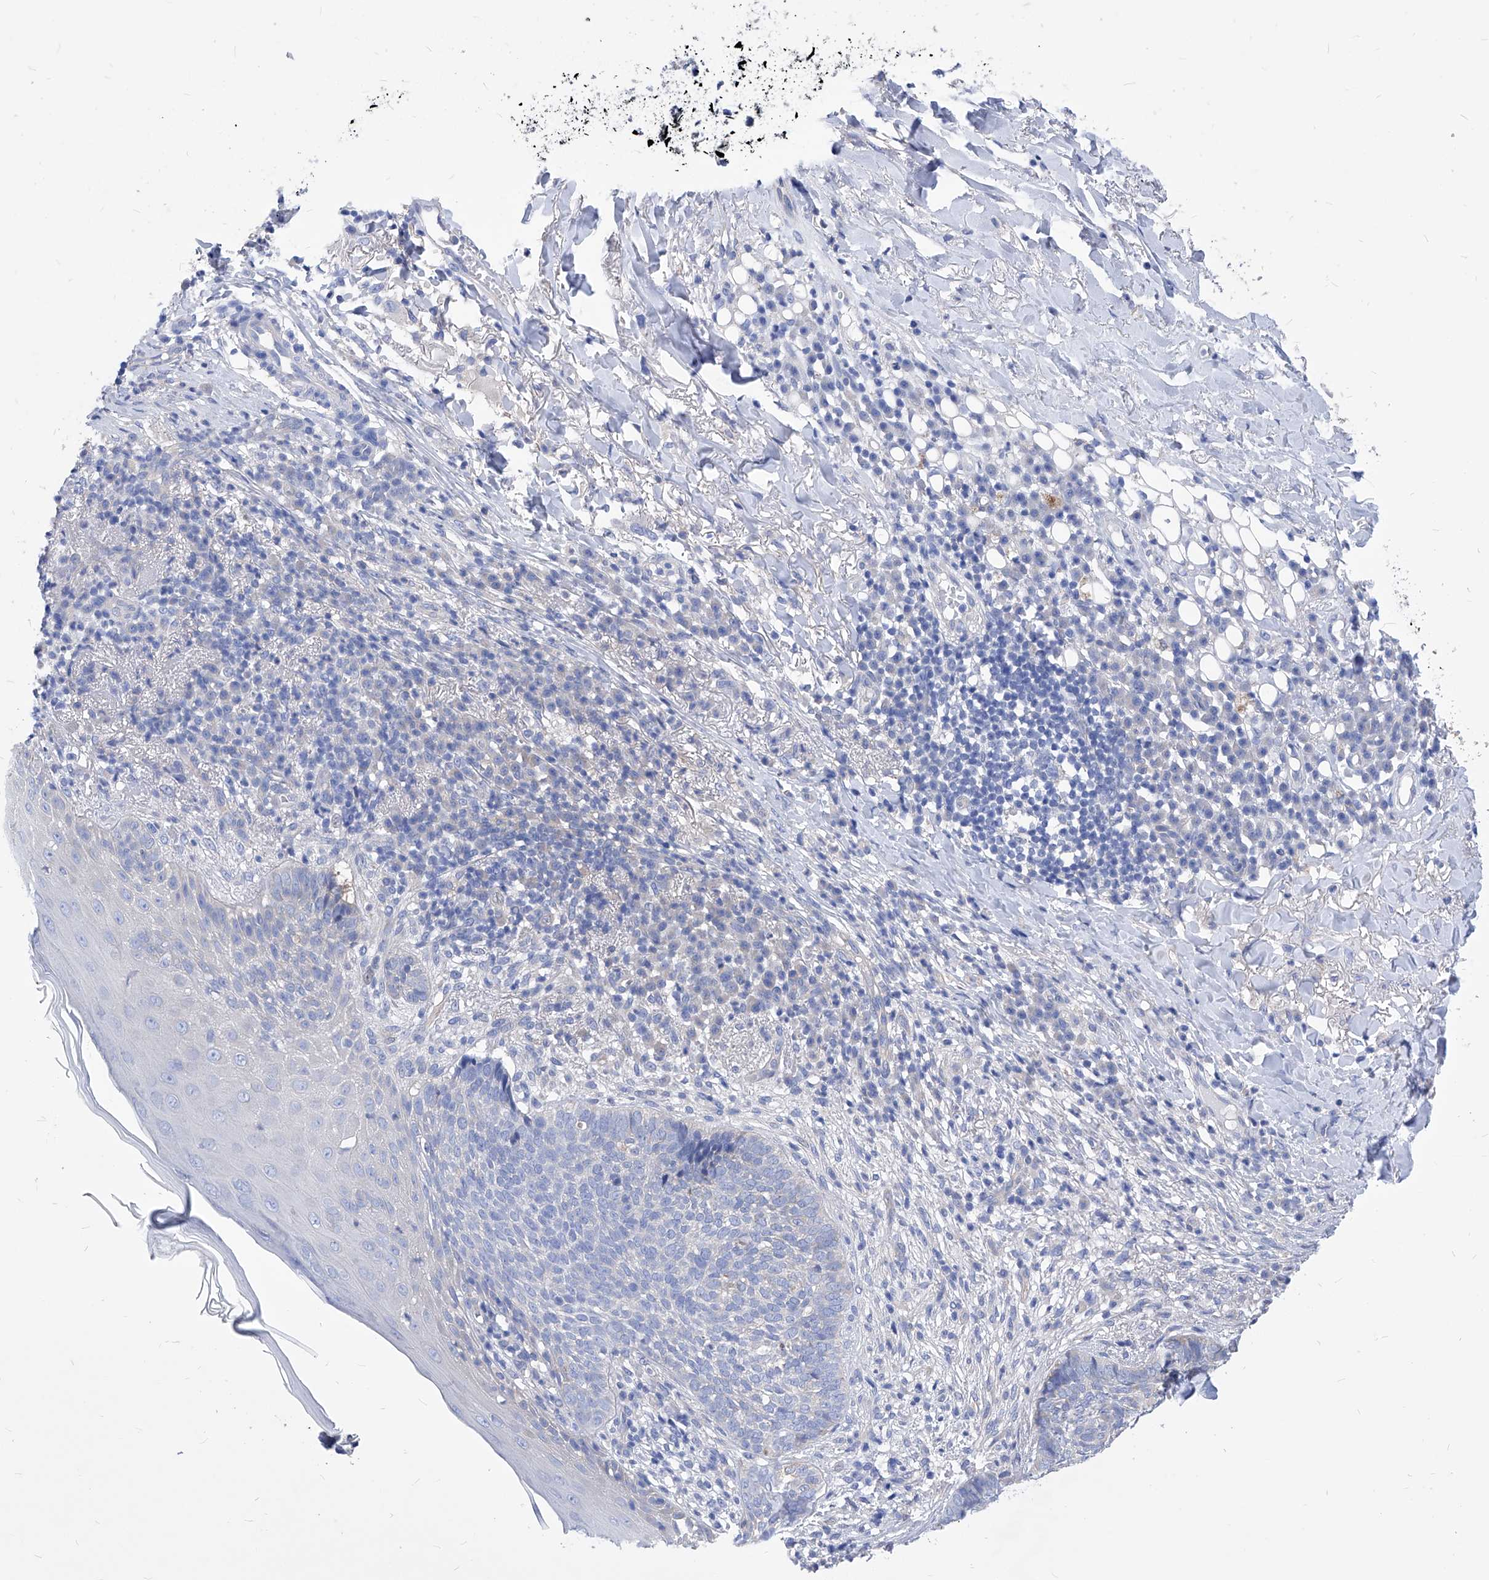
{"staining": {"intensity": "negative", "quantity": "none", "location": "none"}, "tissue": "skin cancer", "cell_type": "Tumor cells", "image_type": "cancer", "snomed": [{"axis": "morphology", "description": "Basal cell carcinoma"}, {"axis": "topography", "description": "Skin"}], "caption": "High power microscopy image of an IHC histopathology image of skin basal cell carcinoma, revealing no significant positivity in tumor cells.", "gene": "XPNPEP1", "patient": {"sex": "male", "age": 85}}